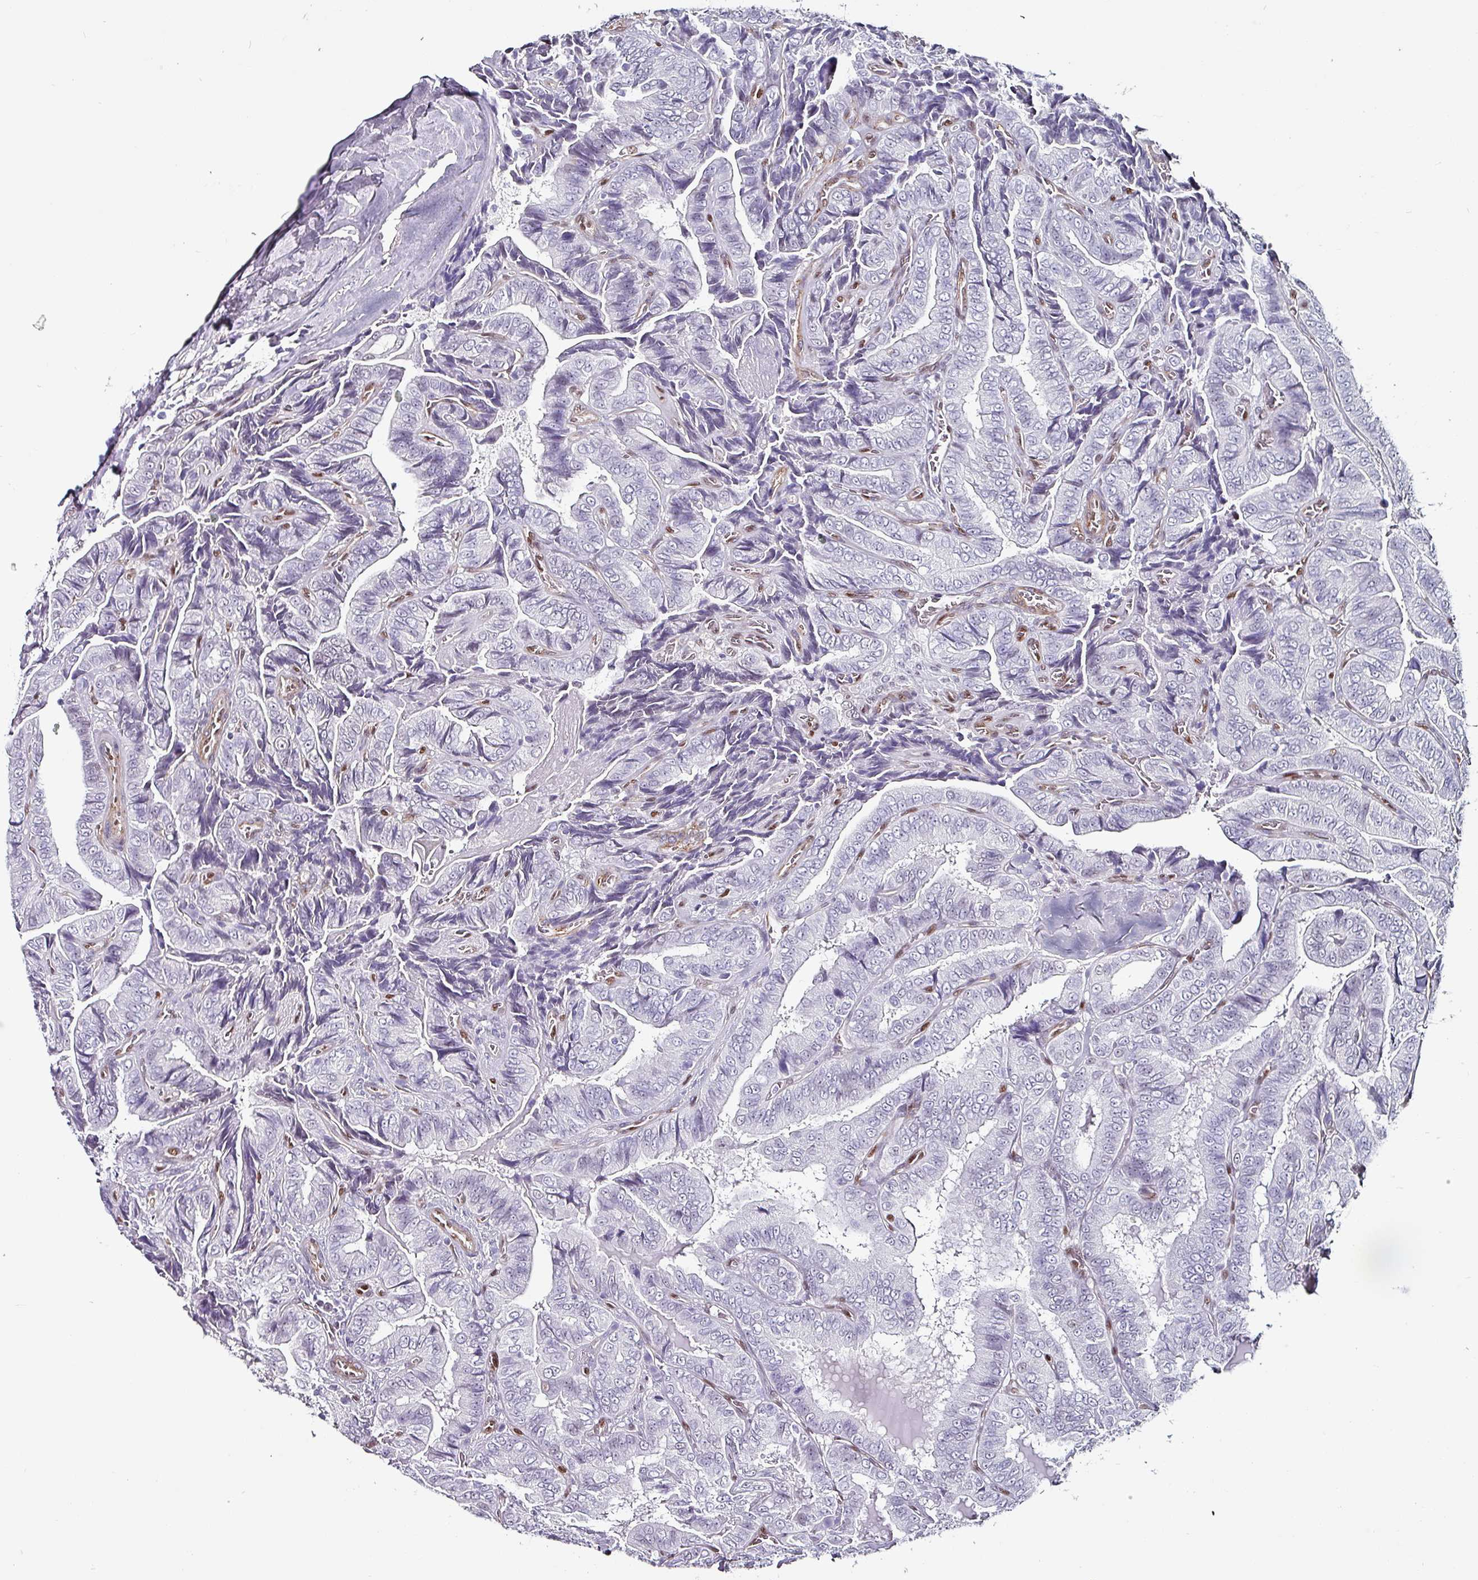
{"staining": {"intensity": "negative", "quantity": "none", "location": "none"}, "tissue": "thyroid cancer", "cell_type": "Tumor cells", "image_type": "cancer", "snomed": [{"axis": "morphology", "description": "Papillary adenocarcinoma, NOS"}, {"axis": "topography", "description": "Thyroid gland"}], "caption": "The micrograph displays no significant positivity in tumor cells of papillary adenocarcinoma (thyroid). (Immunohistochemistry, brightfield microscopy, high magnification).", "gene": "ZNF816-ZNF321P", "patient": {"sex": "male", "age": 61}}